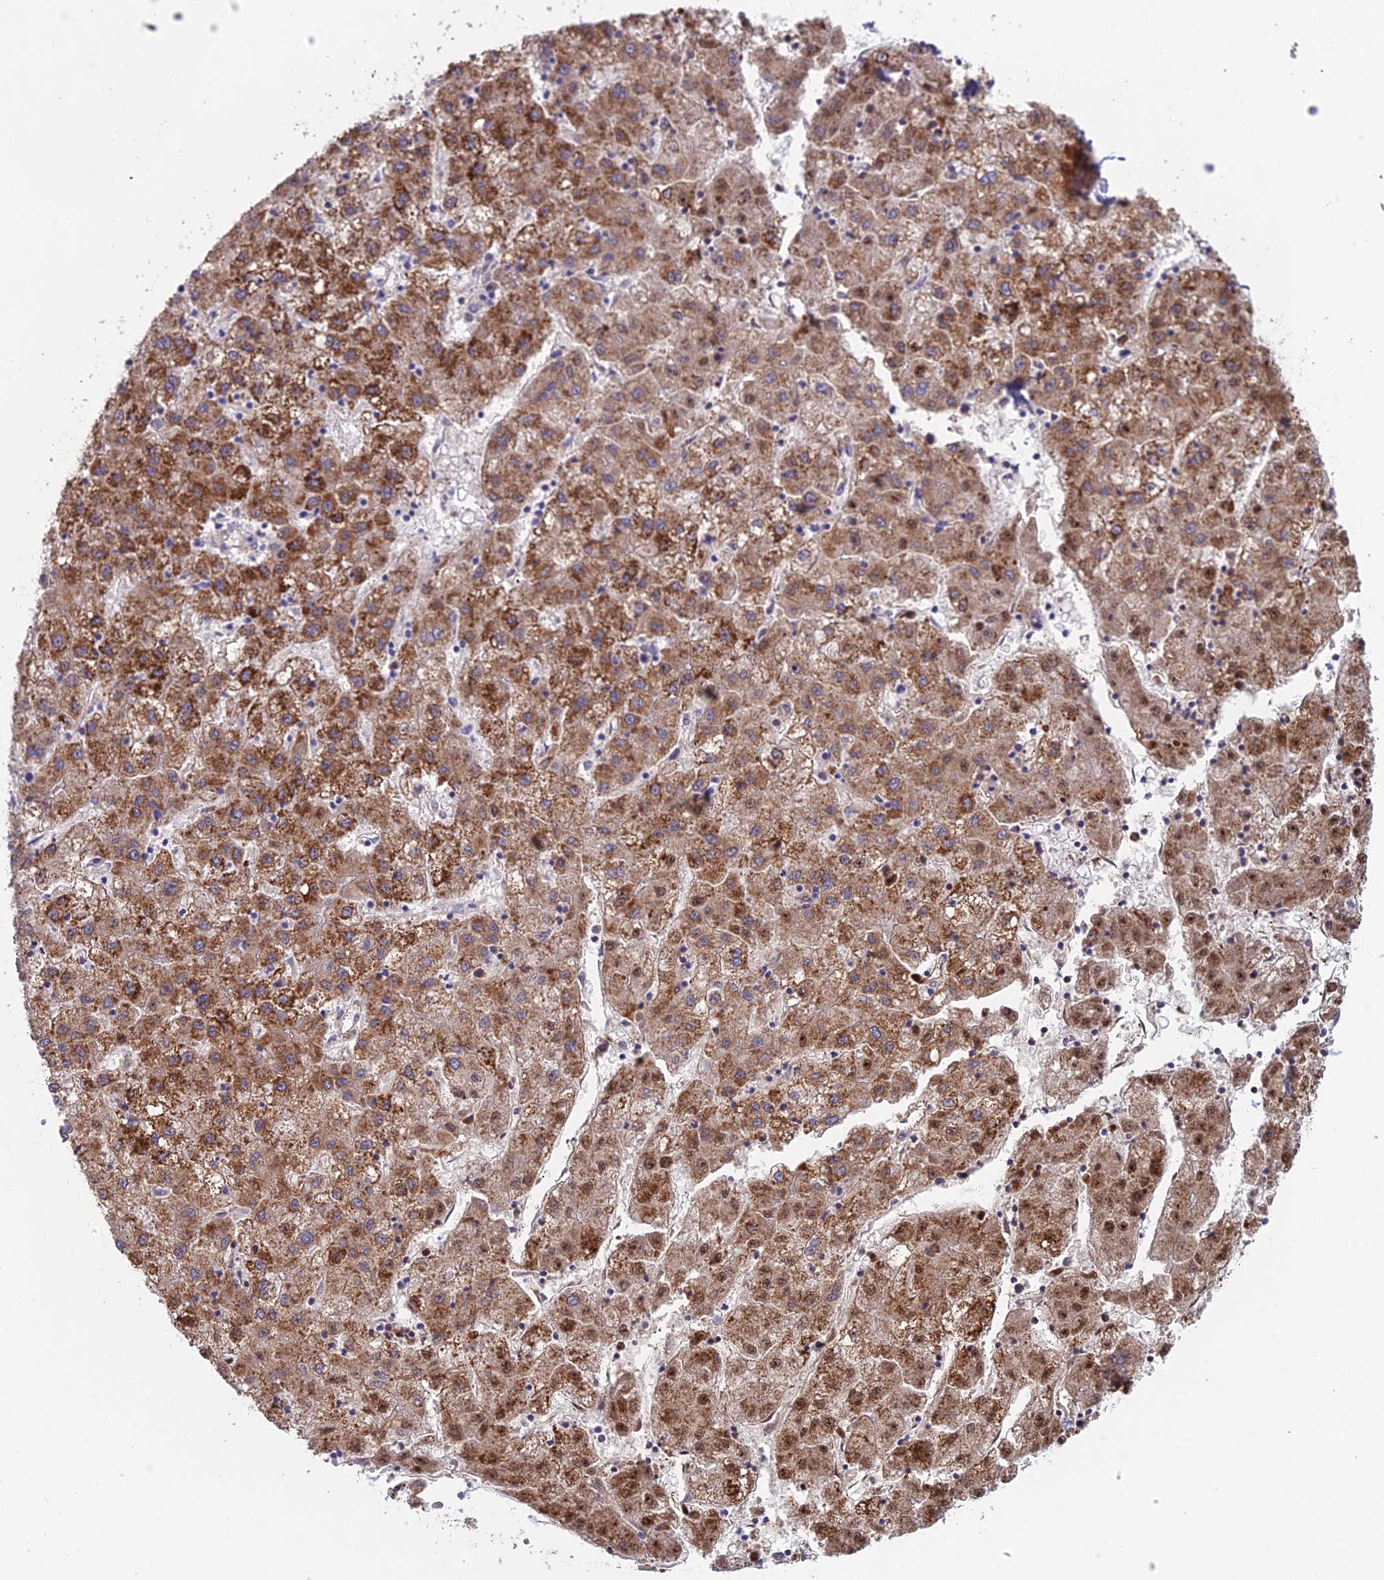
{"staining": {"intensity": "strong", "quantity": ">75%", "location": "cytoplasmic/membranous"}, "tissue": "liver cancer", "cell_type": "Tumor cells", "image_type": "cancer", "snomed": [{"axis": "morphology", "description": "Carcinoma, Hepatocellular, NOS"}, {"axis": "topography", "description": "Liver"}], "caption": "Human liver hepatocellular carcinoma stained with a brown dye demonstrates strong cytoplasmic/membranous positive staining in about >75% of tumor cells.", "gene": "IFTAP", "patient": {"sex": "male", "age": 72}}